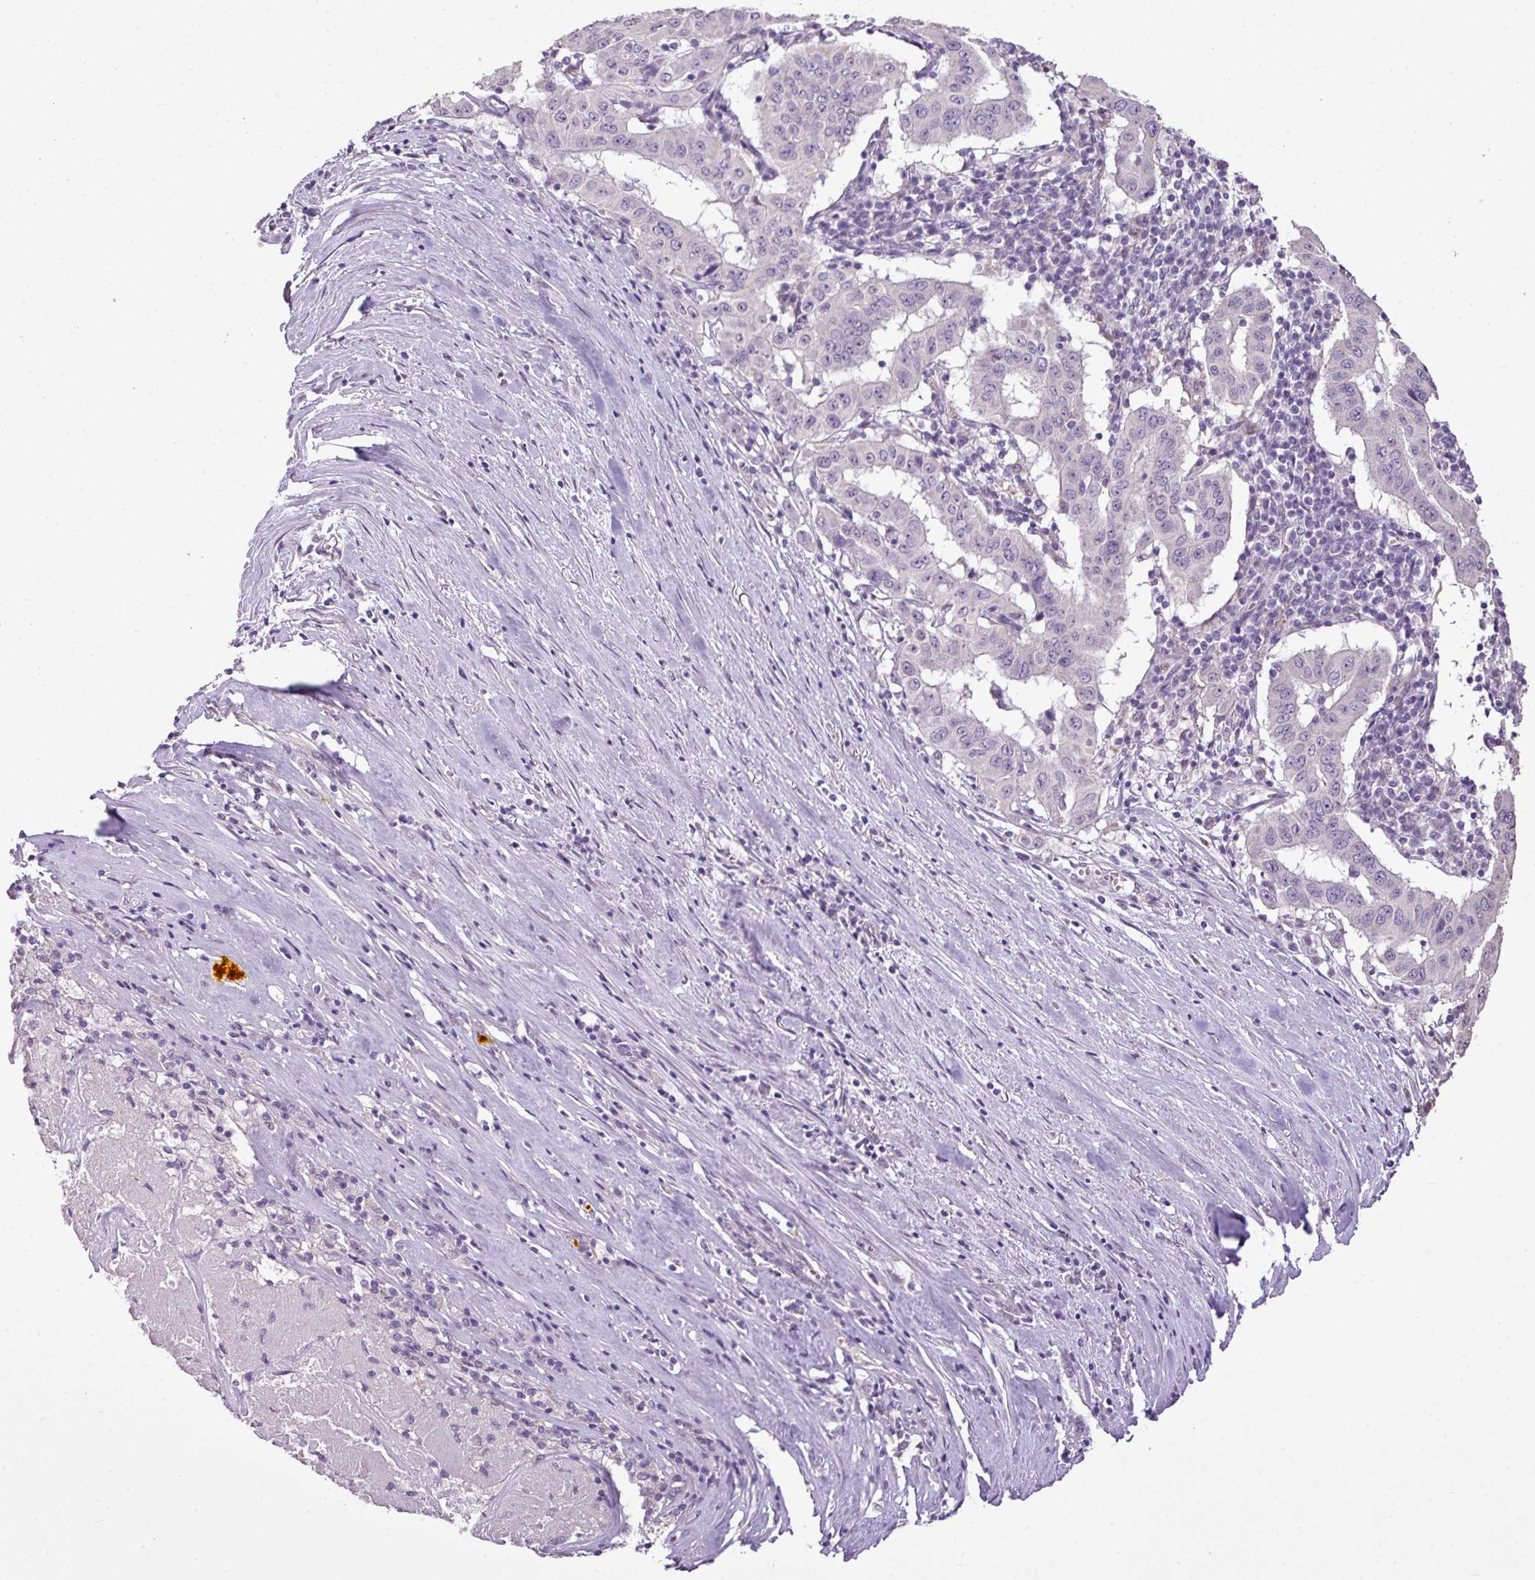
{"staining": {"intensity": "negative", "quantity": "none", "location": "none"}, "tissue": "pancreatic cancer", "cell_type": "Tumor cells", "image_type": "cancer", "snomed": [{"axis": "morphology", "description": "Adenocarcinoma, NOS"}, {"axis": "topography", "description": "Pancreas"}], "caption": "Protein analysis of adenocarcinoma (pancreatic) exhibits no significant positivity in tumor cells. (DAB (3,3'-diaminobenzidine) IHC with hematoxylin counter stain).", "gene": "ALDH2", "patient": {"sex": "male", "age": 63}}